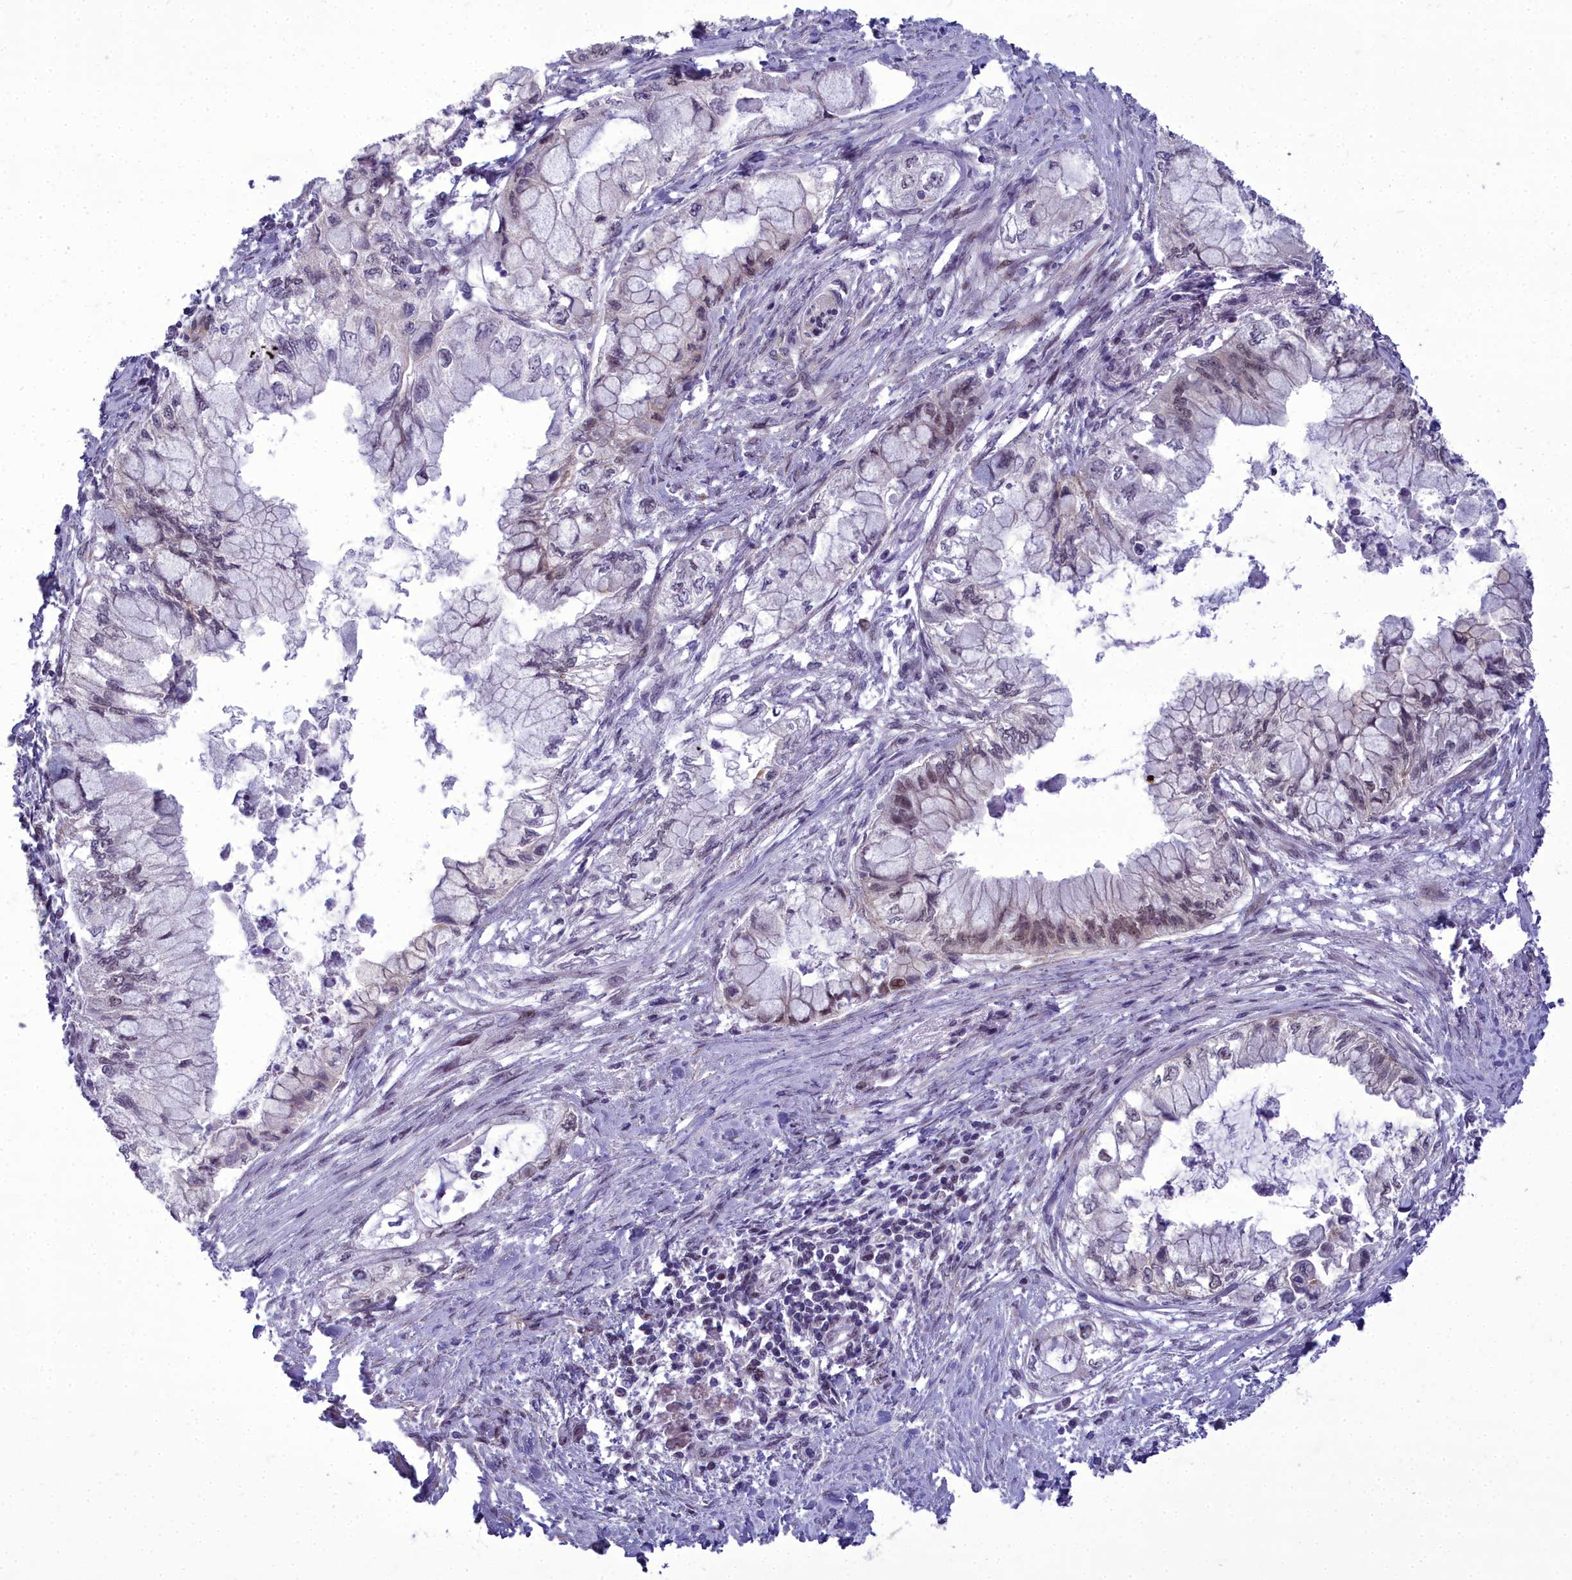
{"staining": {"intensity": "weak", "quantity": "25%-75%", "location": "nuclear"}, "tissue": "pancreatic cancer", "cell_type": "Tumor cells", "image_type": "cancer", "snomed": [{"axis": "morphology", "description": "Adenocarcinoma, NOS"}, {"axis": "topography", "description": "Pancreas"}], "caption": "A brown stain shows weak nuclear expression of a protein in human pancreatic cancer (adenocarcinoma) tumor cells. (DAB IHC, brown staining for protein, blue staining for nuclei).", "gene": "CEACAM19", "patient": {"sex": "male", "age": 48}}